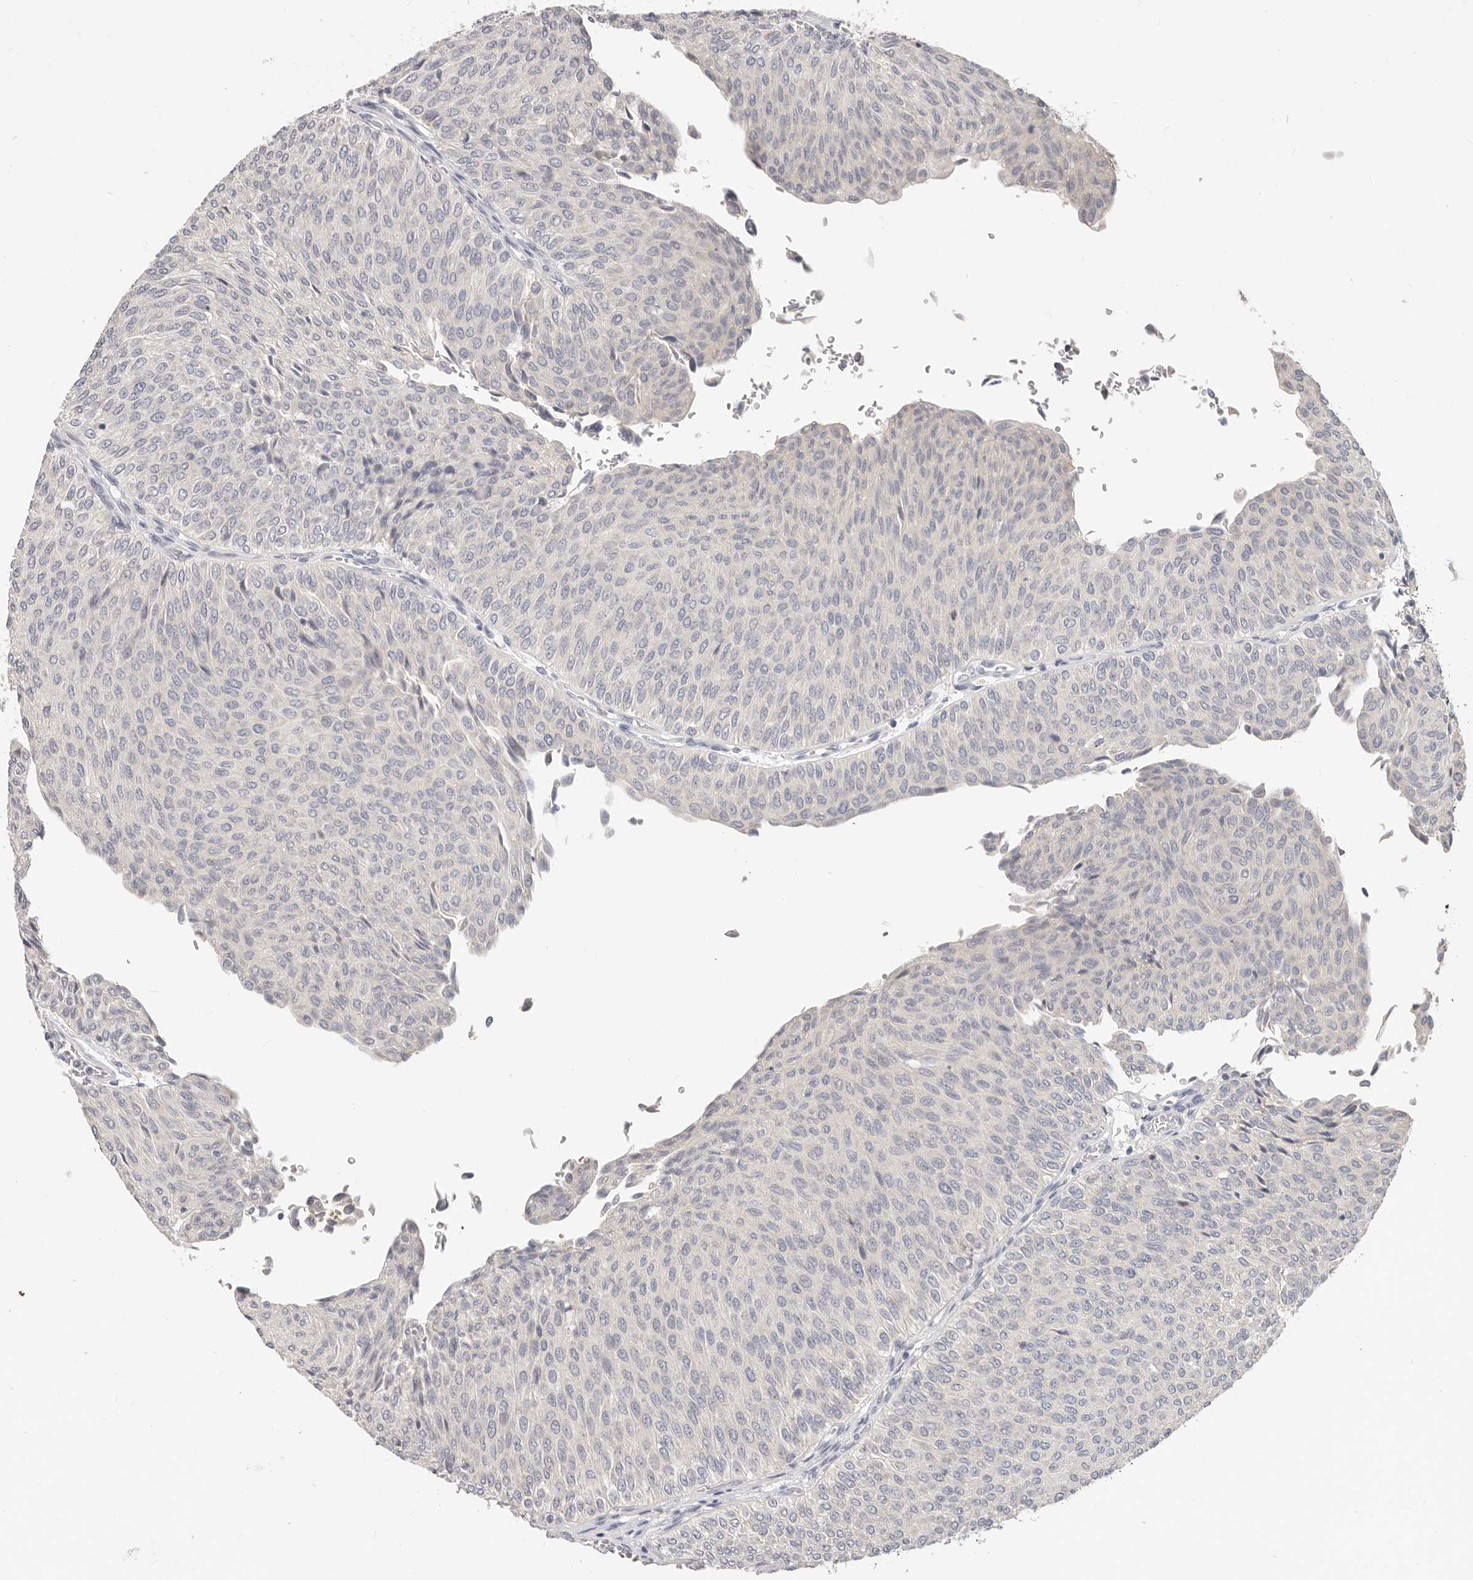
{"staining": {"intensity": "negative", "quantity": "none", "location": "none"}, "tissue": "urothelial cancer", "cell_type": "Tumor cells", "image_type": "cancer", "snomed": [{"axis": "morphology", "description": "Urothelial carcinoma, Low grade"}, {"axis": "topography", "description": "Urinary bladder"}], "caption": "Immunohistochemical staining of human urothelial cancer demonstrates no significant positivity in tumor cells.", "gene": "TMEM63B", "patient": {"sex": "male", "age": 78}}